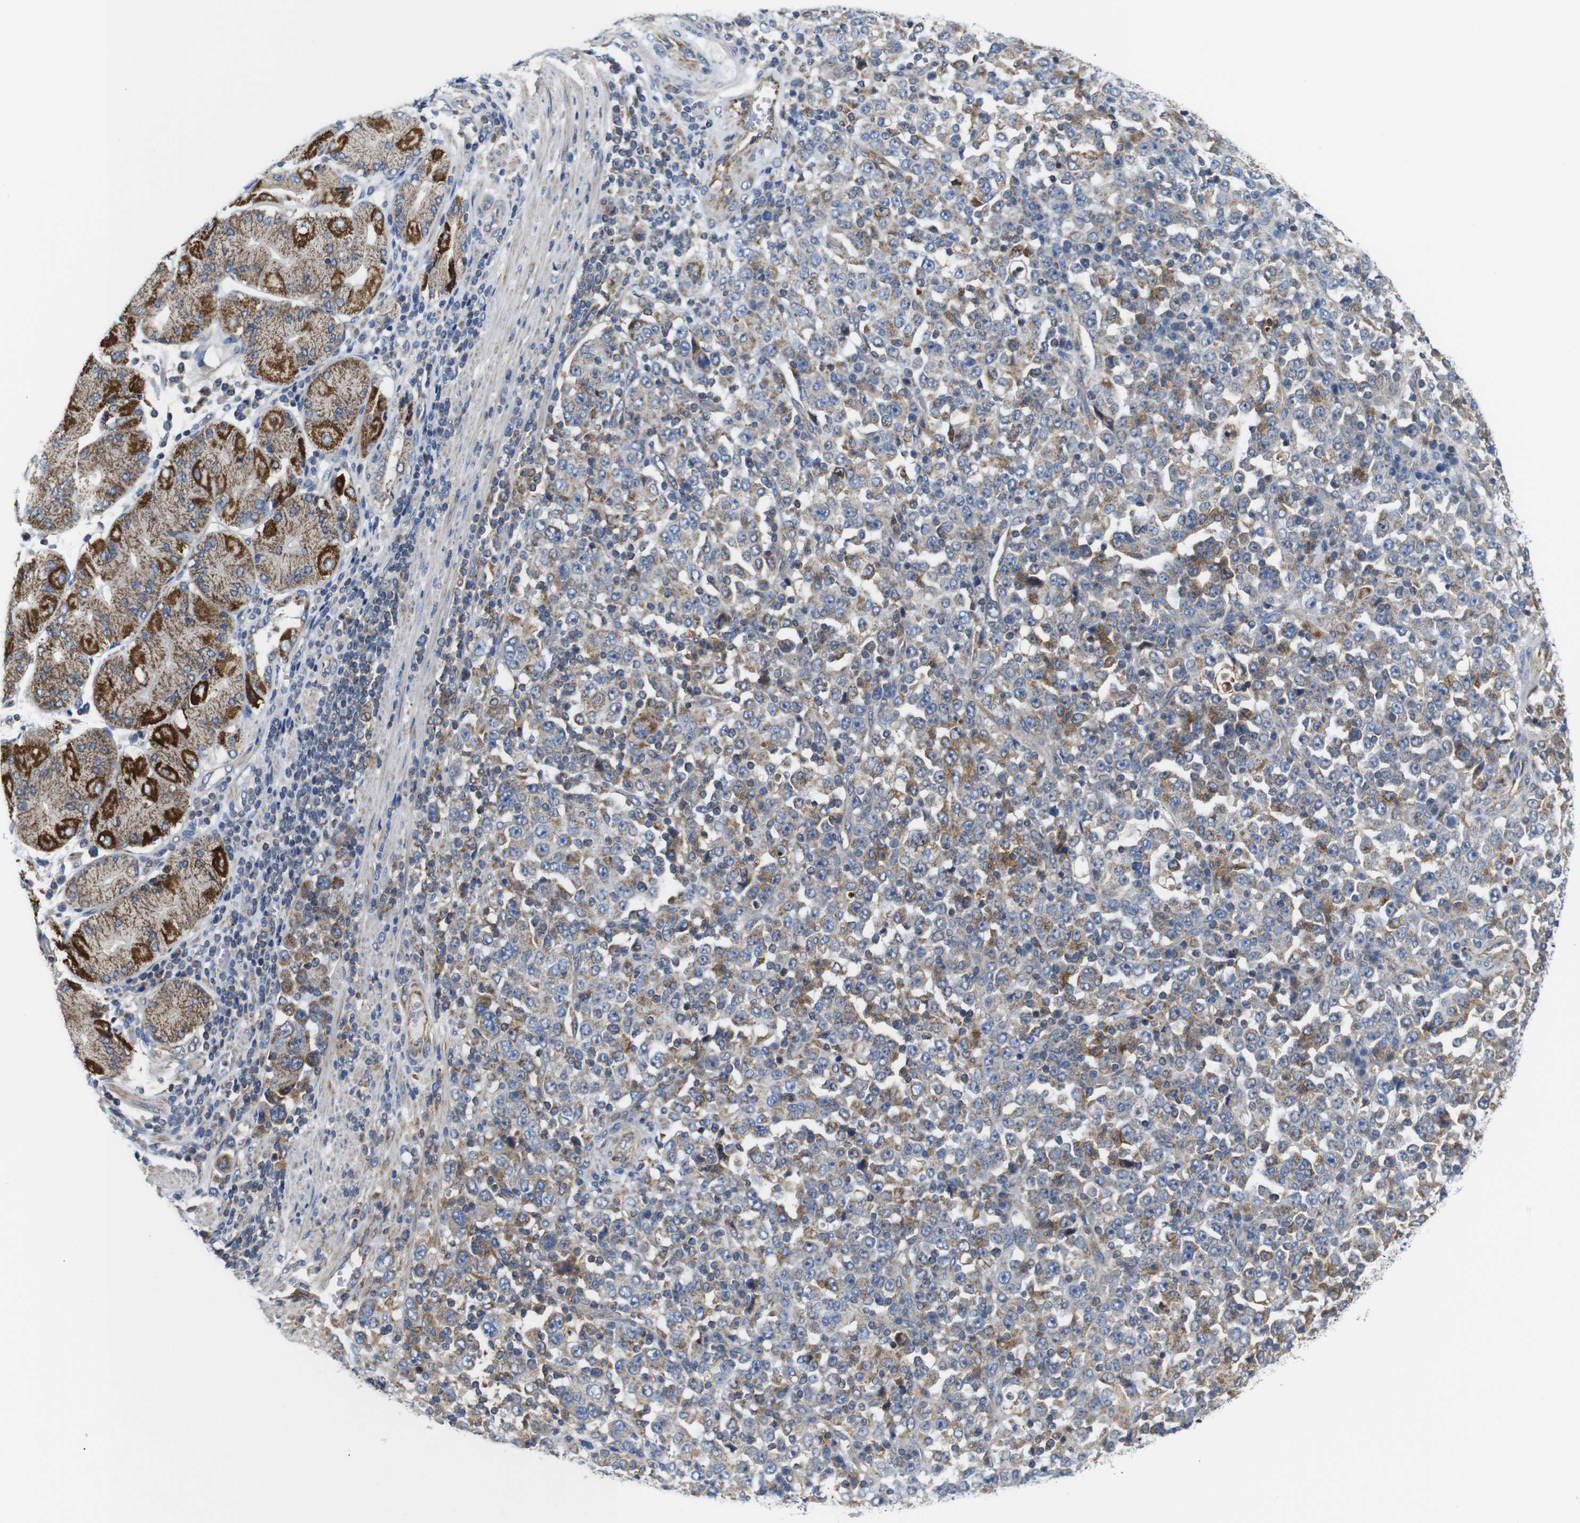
{"staining": {"intensity": "moderate", "quantity": "25%-75%", "location": "cytoplasmic/membranous"}, "tissue": "stomach cancer", "cell_type": "Tumor cells", "image_type": "cancer", "snomed": [{"axis": "morphology", "description": "Normal tissue, NOS"}, {"axis": "morphology", "description": "Adenocarcinoma, NOS"}, {"axis": "topography", "description": "Stomach, upper"}, {"axis": "topography", "description": "Stomach"}], "caption": "Brown immunohistochemical staining in human stomach adenocarcinoma exhibits moderate cytoplasmic/membranous positivity in about 25%-75% of tumor cells.", "gene": "PDCD1LG2", "patient": {"sex": "male", "age": 59}}